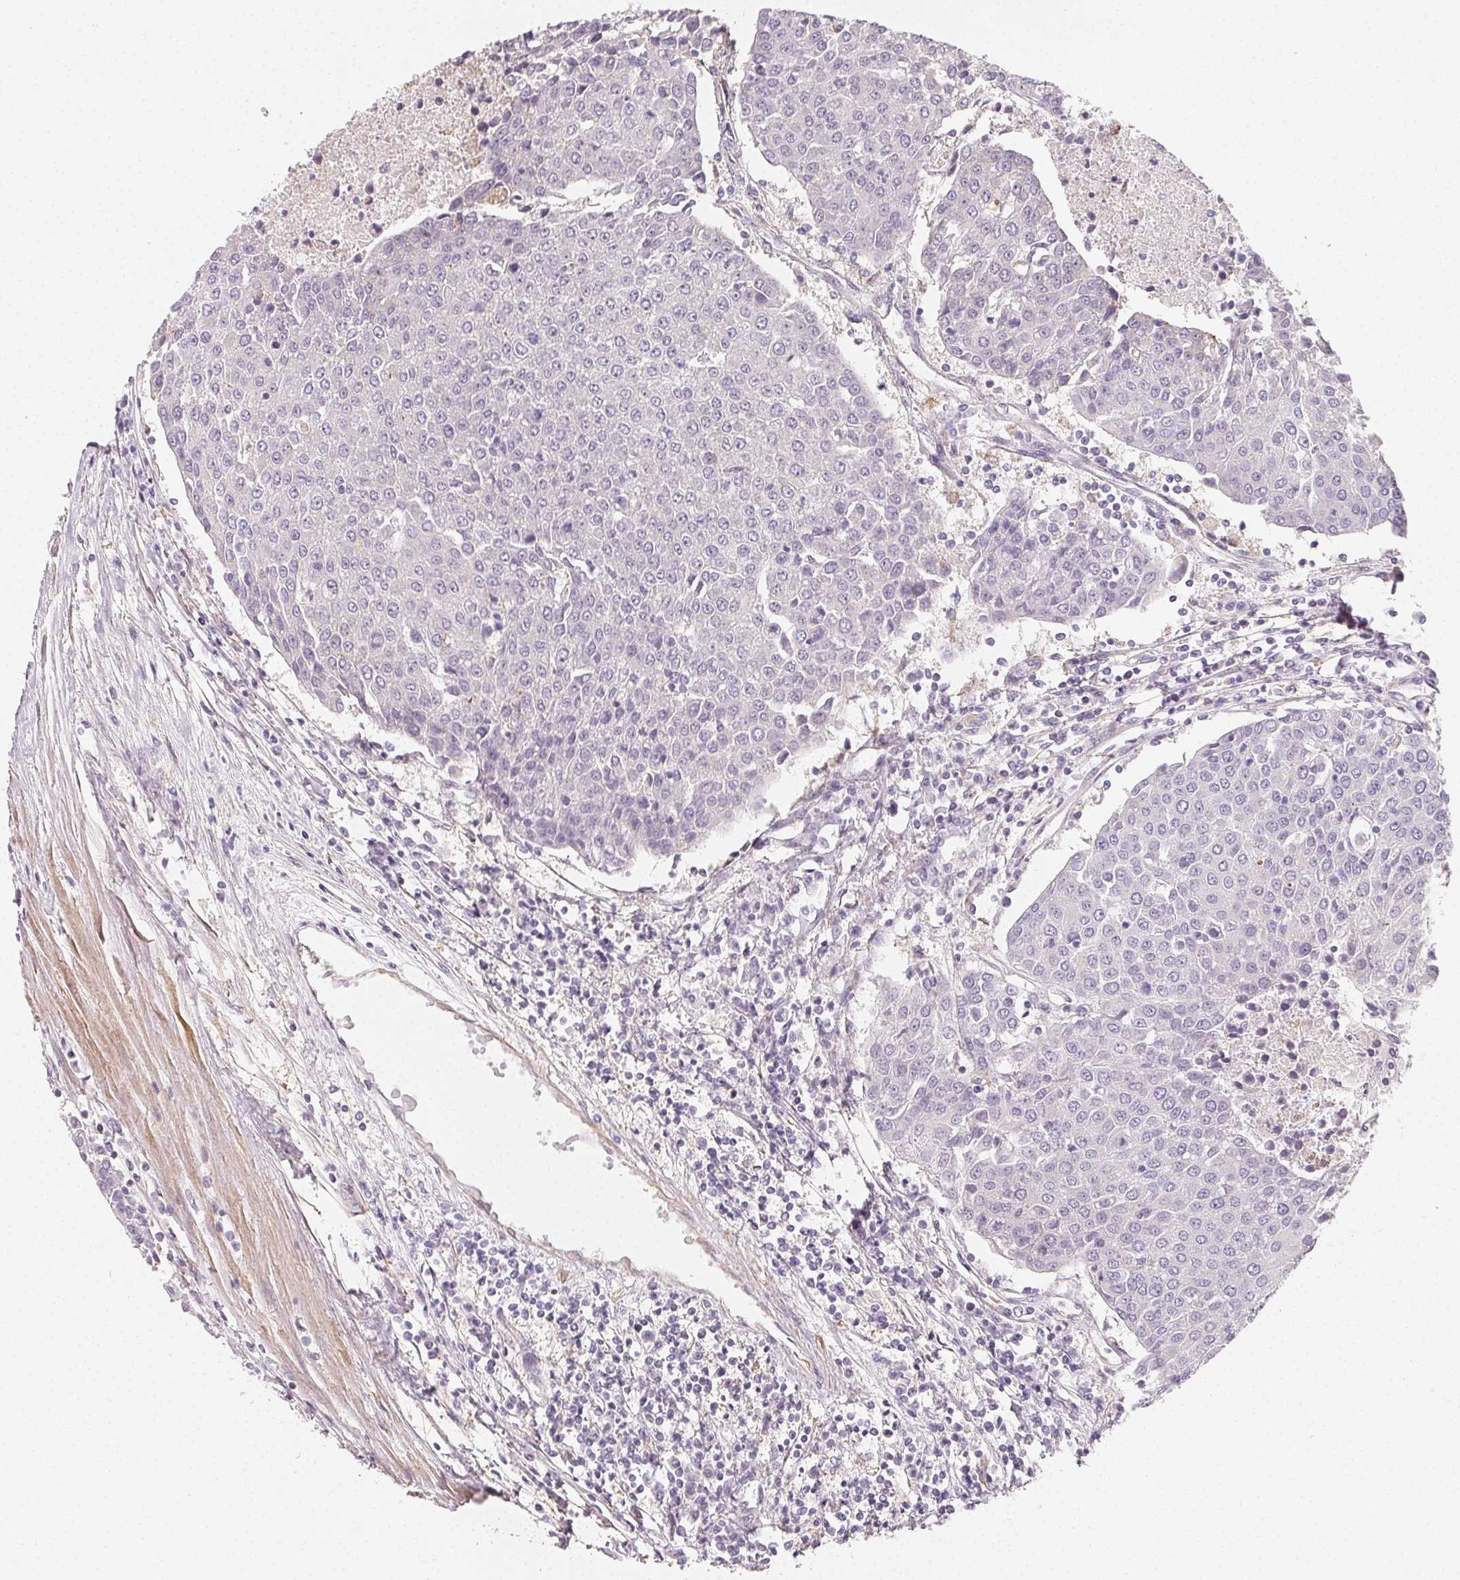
{"staining": {"intensity": "negative", "quantity": "none", "location": "none"}, "tissue": "urothelial cancer", "cell_type": "Tumor cells", "image_type": "cancer", "snomed": [{"axis": "morphology", "description": "Urothelial carcinoma, High grade"}, {"axis": "topography", "description": "Urinary bladder"}], "caption": "This is an IHC photomicrograph of high-grade urothelial carcinoma. There is no positivity in tumor cells.", "gene": "LRRC23", "patient": {"sex": "female", "age": 85}}